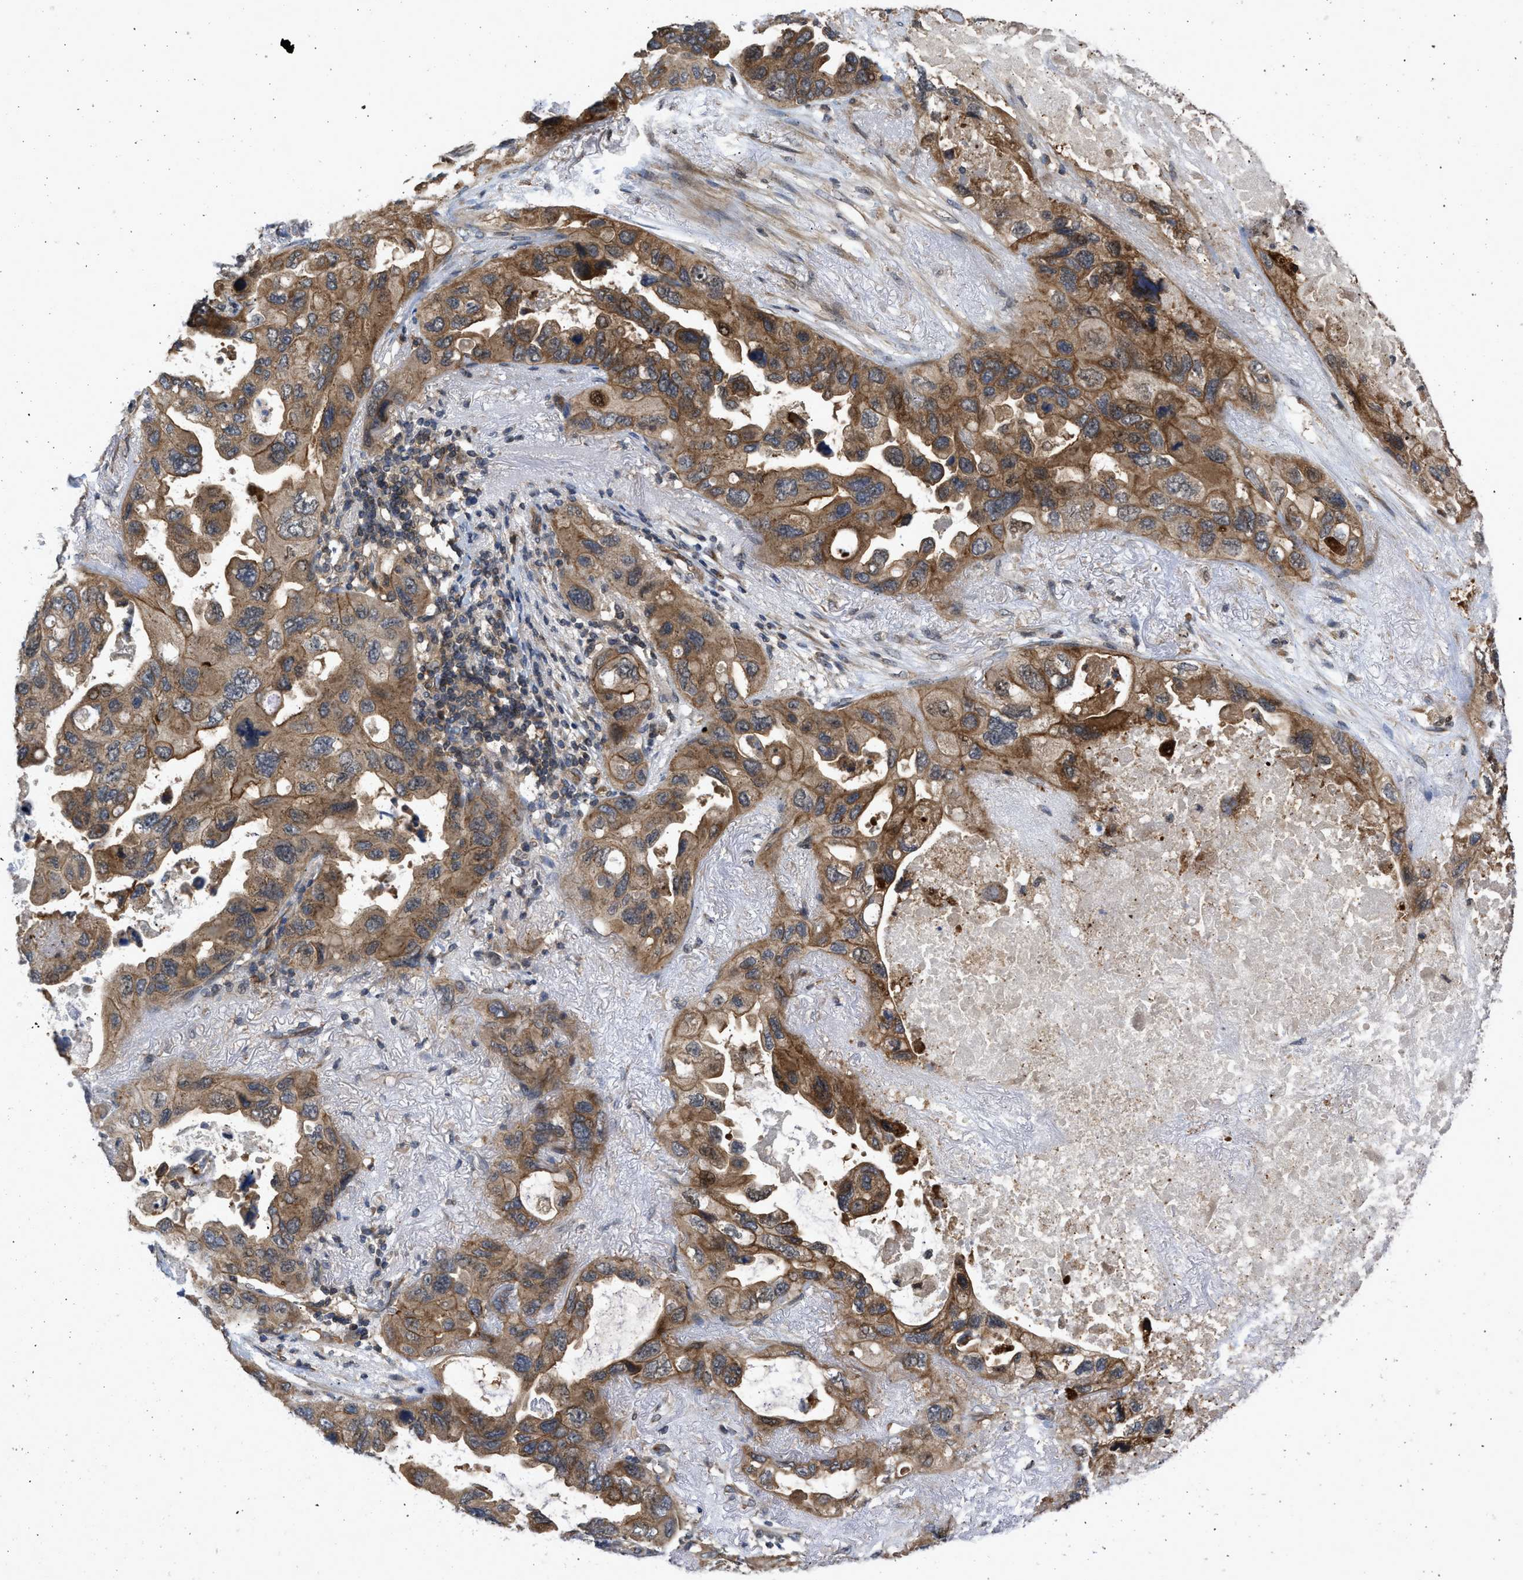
{"staining": {"intensity": "moderate", "quantity": ">75%", "location": "cytoplasmic/membranous"}, "tissue": "lung cancer", "cell_type": "Tumor cells", "image_type": "cancer", "snomed": [{"axis": "morphology", "description": "Squamous cell carcinoma, NOS"}, {"axis": "topography", "description": "Lung"}], "caption": "A medium amount of moderate cytoplasmic/membranous staining is appreciated in about >75% of tumor cells in lung squamous cell carcinoma tissue. (brown staining indicates protein expression, while blue staining denotes nuclei).", "gene": "GPATCH2L", "patient": {"sex": "female", "age": 73}}